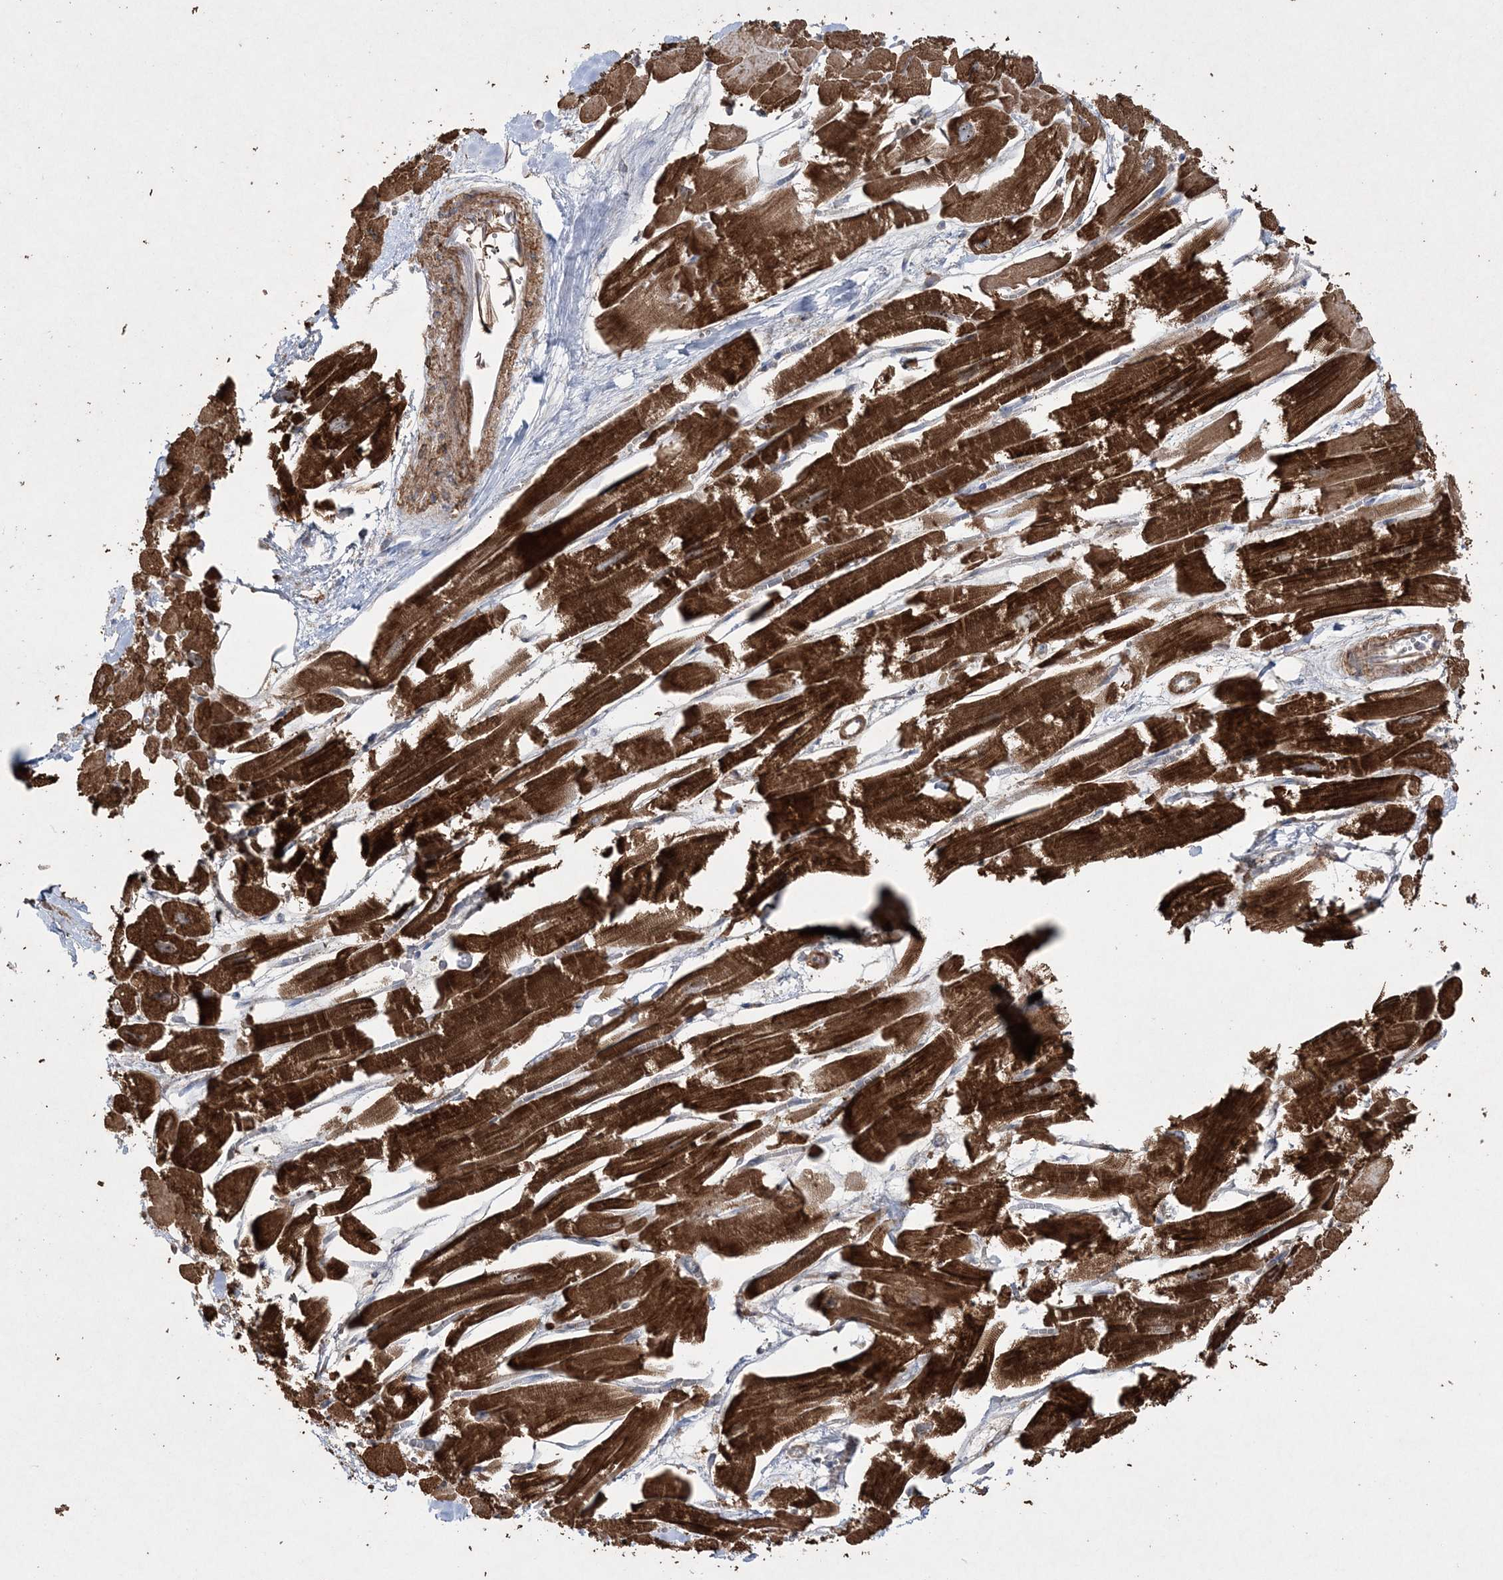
{"staining": {"intensity": "strong", "quantity": ">75%", "location": "cytoplasmic/membranous"}, "tissue": "heart muscle", "cell_type": "Cardiomyocytes", "image_type": "normal", "snomed": [{"axis": "morphology", "description": "Normal tissue, NOS"}, {"axis": "topography", "description": "Heart"}], "caption": "About >75% of cardiomyocytes in normal human heart muscle reveal strong cytoplasmic/membranous protein expression as visualized by brown immunohistochemical staining.", "gene": "TTC7A", "patient": {"sex": "male", "age": 54}}